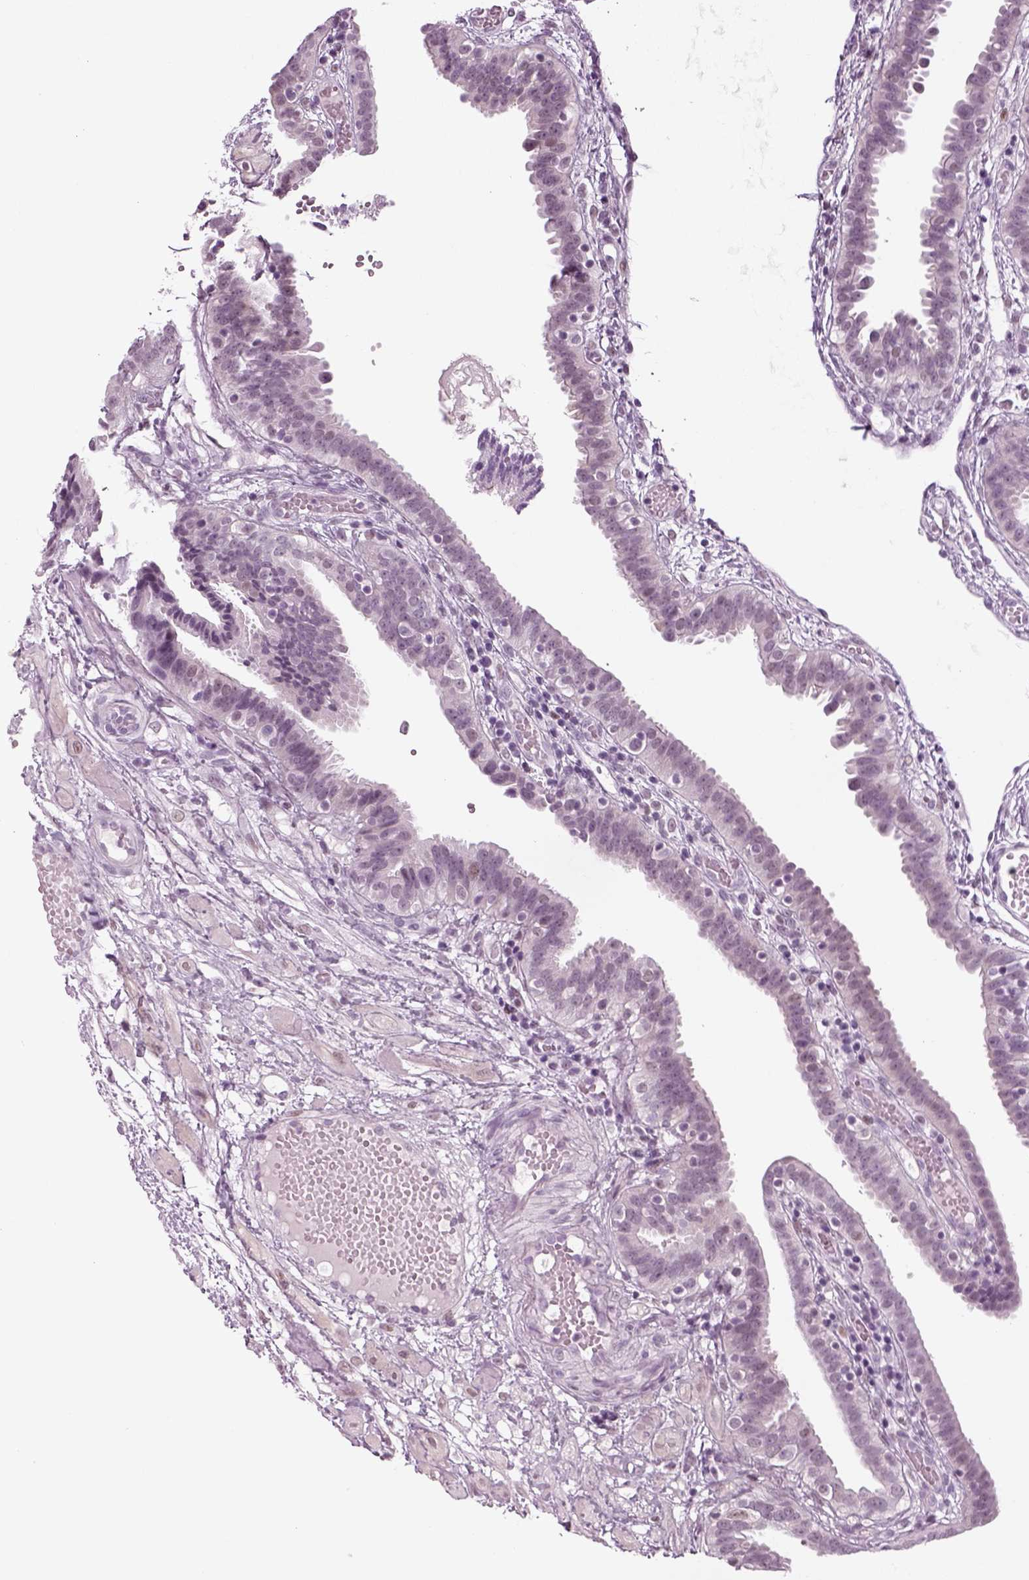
{"staining": {"intensity": "negative", "quantity": "none", "location": "none"}, "tissue": "fallopian tube", "cell_type": "Glandular cells", "image_type": "normal", "snomed": [{"axis": "morphology", "description": "Normal tissue, NOS"}, {"axis": "topography", "description": "Fallopian tube"}], "caption": "The histopathology image shows no significant expression in glandular cells of fallopian tube.", "gene": "KRT75", "patient": {"sex": "female", "age": 37}}